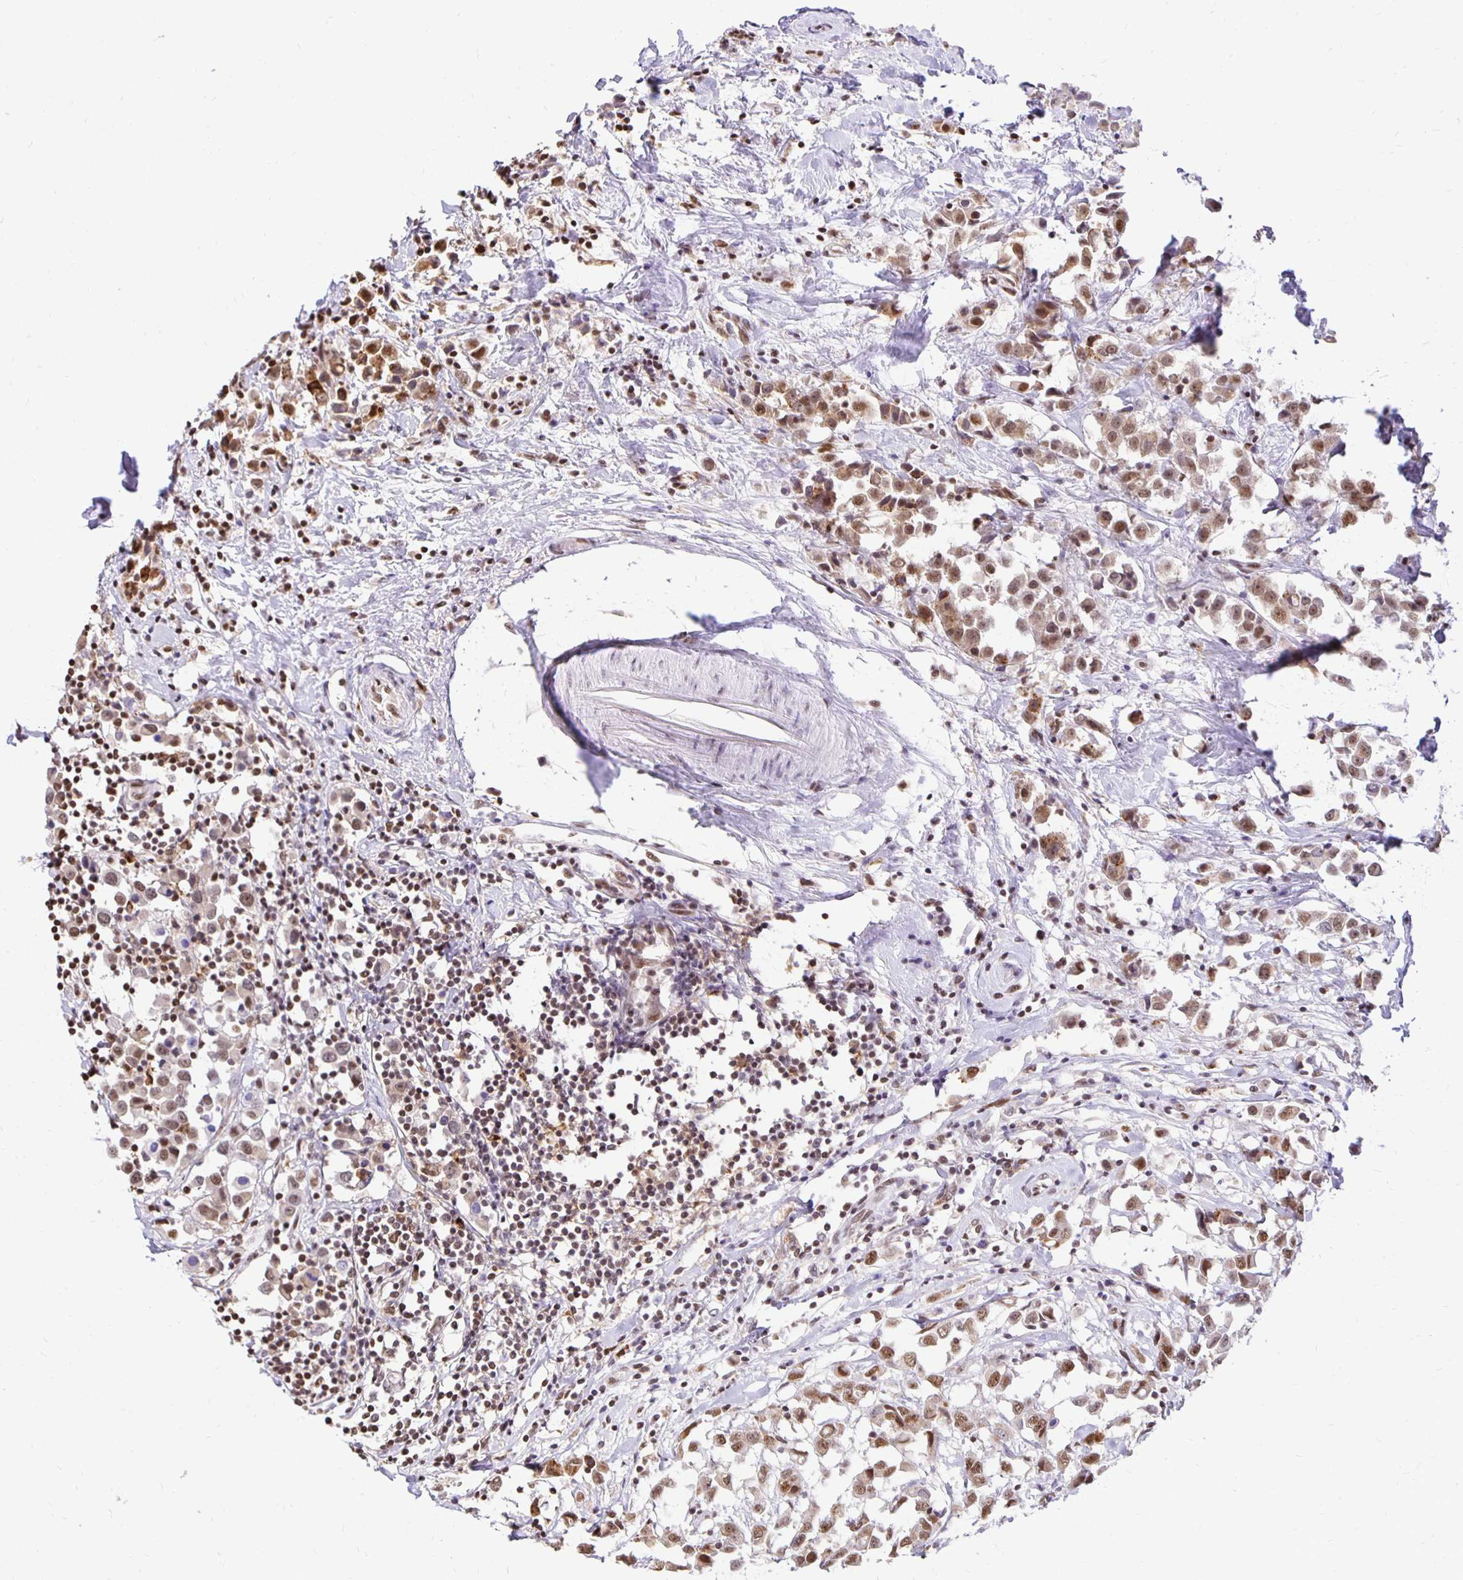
{"staining": {"intensity": "moderate", "quantity": ">75%", "location": "nuclear"}, "tissue": "breast cancer", "cell_type": "Tumor cells", "image_type": "cancer", "snomed": [{"axis": "morphology", "description": "Duct carcinoma"}, {"axis": "topography", "description": "Breast"}], "caption": "DAB immunohistochemical staining of human breast cancer reveals moderate nuclear protein positivity in approximately >75% of tumor cells.", "gene": "ZNF579", "patient": {"sex": "female", "age": 61}}